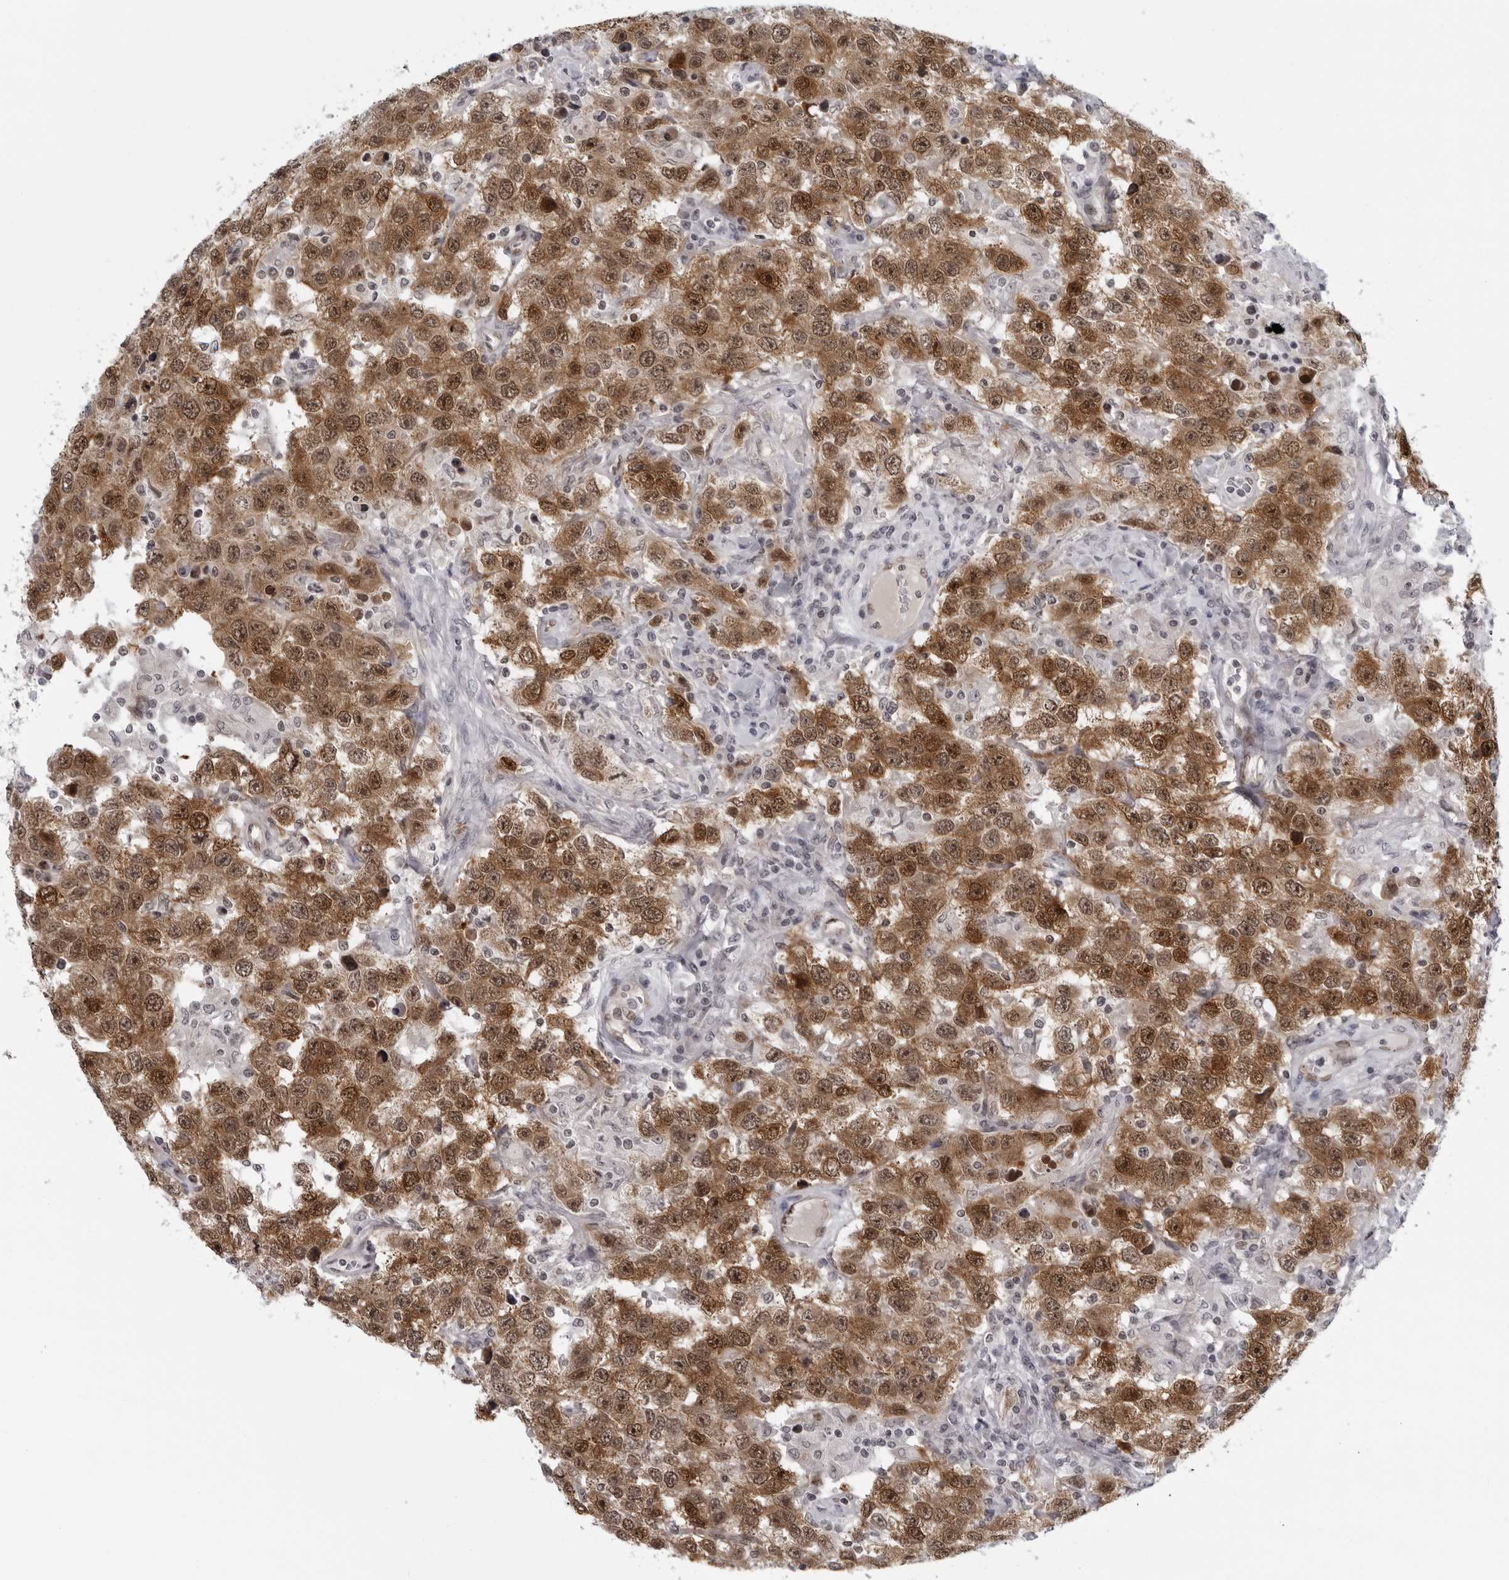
{"staining": {"intensity": "moderate", "quantity": ">75%", "location": "cytoplasmic/membranous,nuclear"}, "tissue": "testis cancer", "cell_type": "Tumor cells", "image_type": "cancer", "snomed": [{"axis": "morphology", "description": "Seminoma, NOS"}, {"axis": "topography", "description": "Testis"}], "caption": "A brown stain labels moderate cytoplasmic/membranous and nuclear expression of a protein in human testis cancer (seminoma) tumor cells. The protein is shown in brown color, while the nuclei are stained blue.", "gene": "MAPK12", "patient": {"sex": "male", "age": 41}}